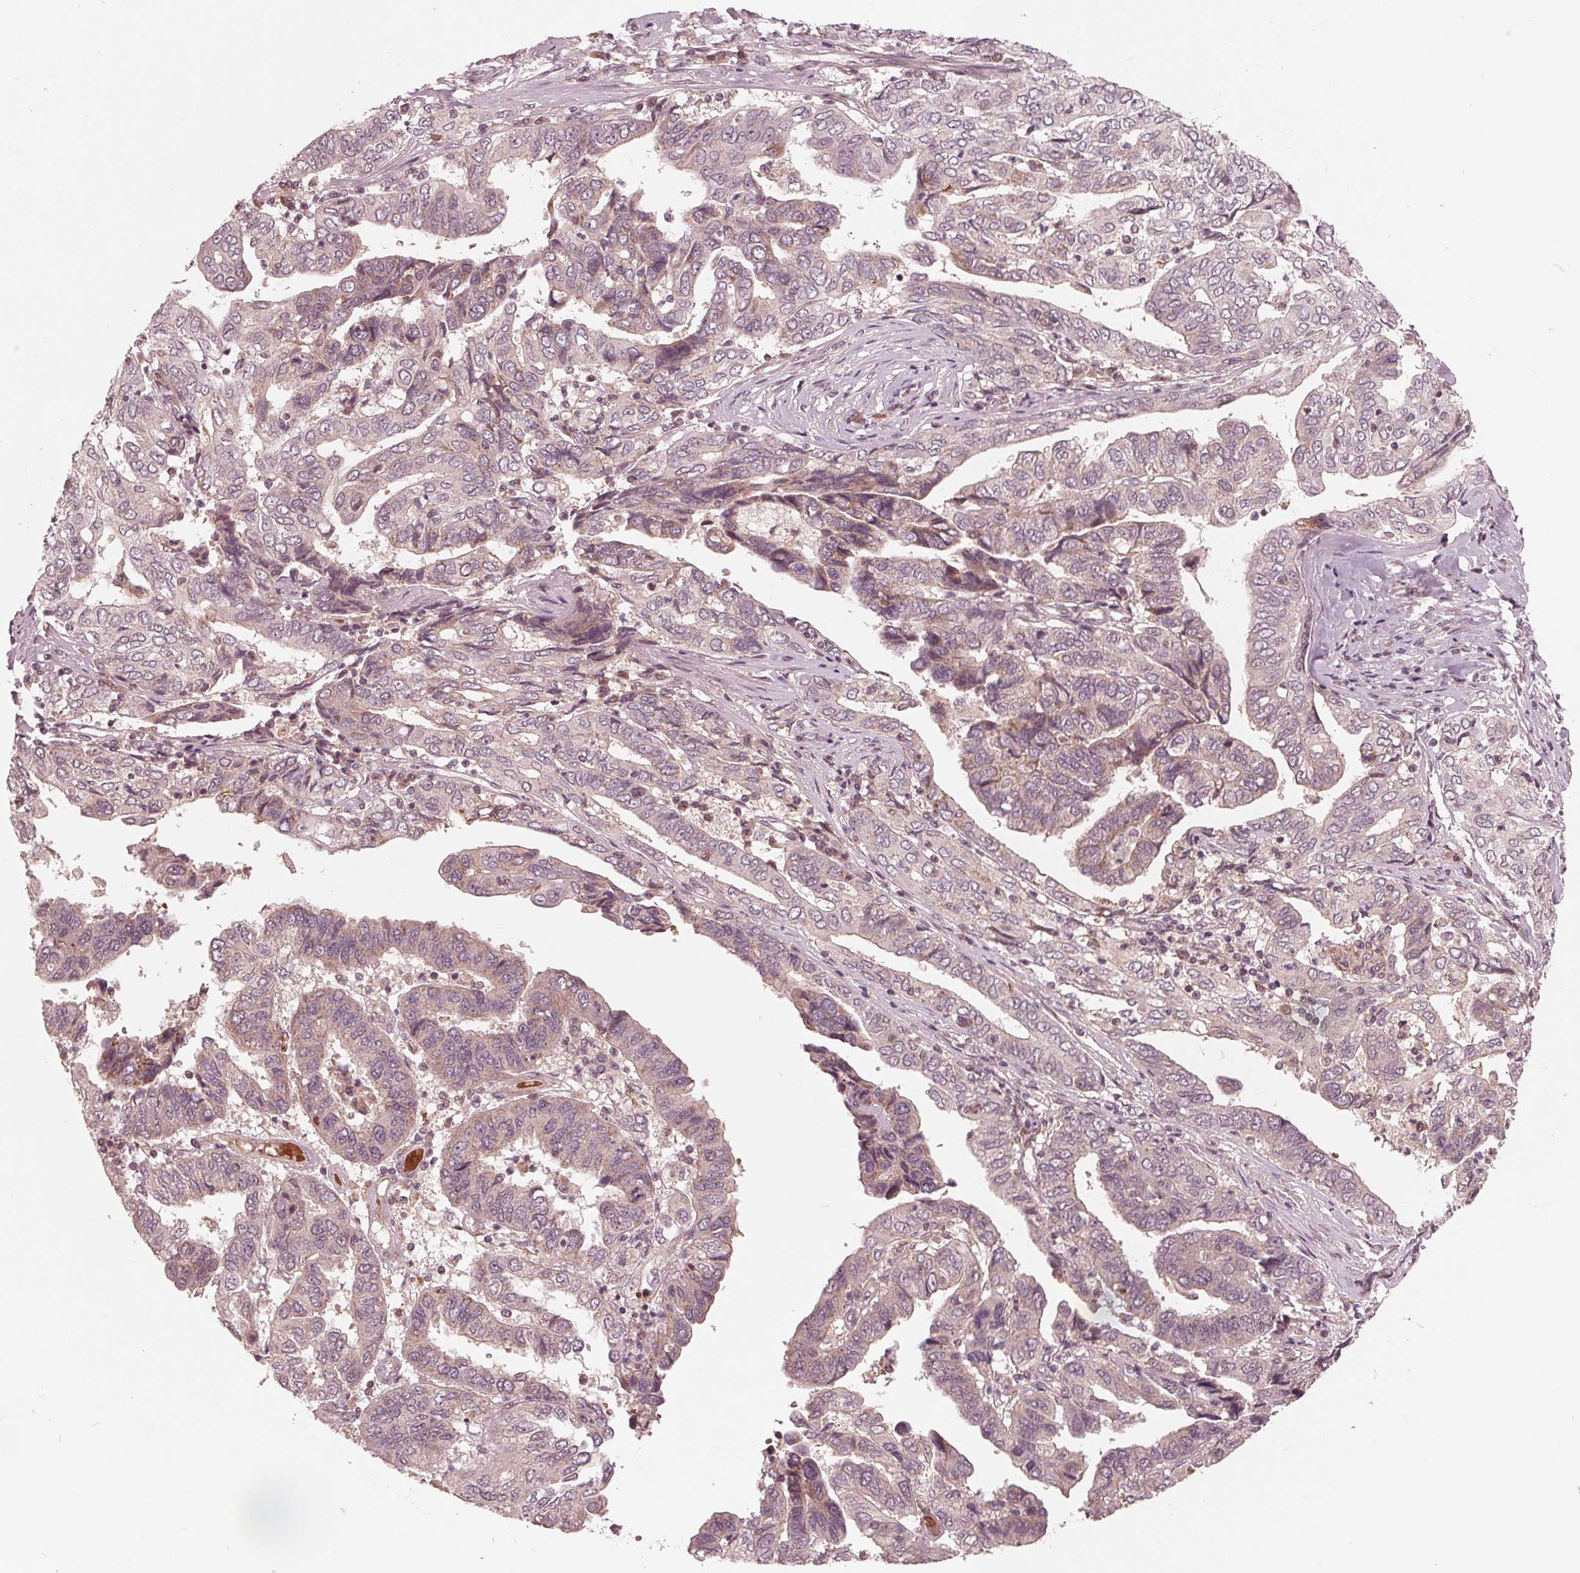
{"staining": {"intensity": "weak", "quantity": ">75%", "location": "cytoplasmic/membranous"}, "tissue": "ovarian cancer", "cell_type": "Tumor cells", "image_type": "cancer", "snomed": [{"axis": "morphology", "description": "Cystadenocarcinoma, serous, NOS"}, {"axis": "topography", "description": "Ovary"}], "caption": "Ovarian cancer tissue shows weak cytoplasmic/membranous positivity in about >75% of tumor cells", "gene": "UBALD1", "patient": {"sex": "female", "age": 79}}